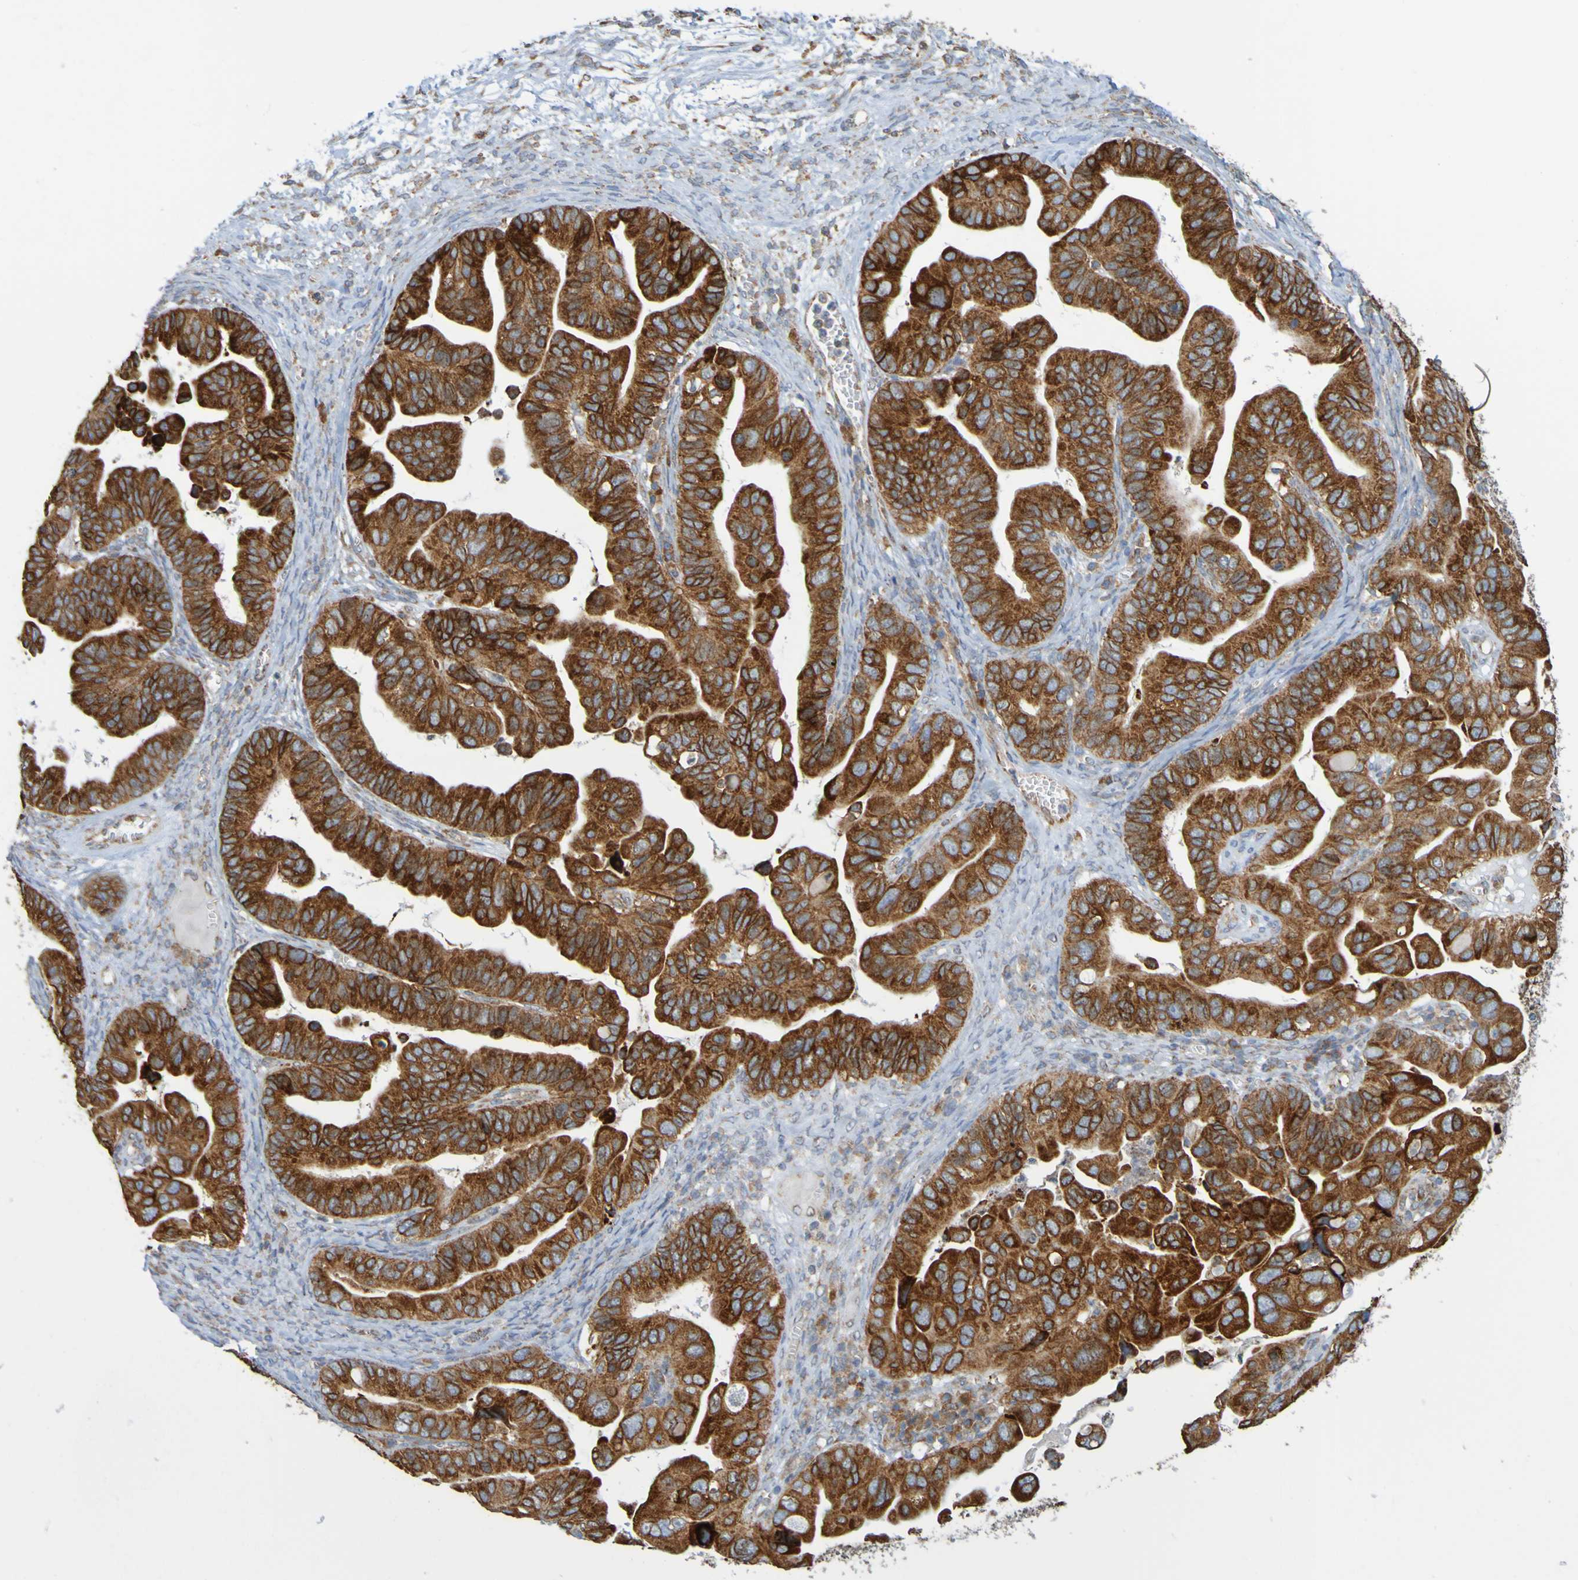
{"staining": {"intensity": "strong", "quantity": ">75%", "location": "cytoplasmic/membranous"}, "tissue": "ovarian cancer", "cell_type": "Tumor cells", "image_type": "cancer", "snomed": [{"axis": "morphology", "description": "Cystadenocarcinoma, serous, NOS"}, {"axis": "topography", "description": "Ovary"}], "caption": "Immunohistochemistry (IHC) (DAB) staining of human ovarian cancer displays strong cytoplasmic/membranous protein staining in approximately >75% of tumor cells. Nuclei are stained in blue.", "gene": "PDIA3", "patient": {"sex": "female", "age": 56}}